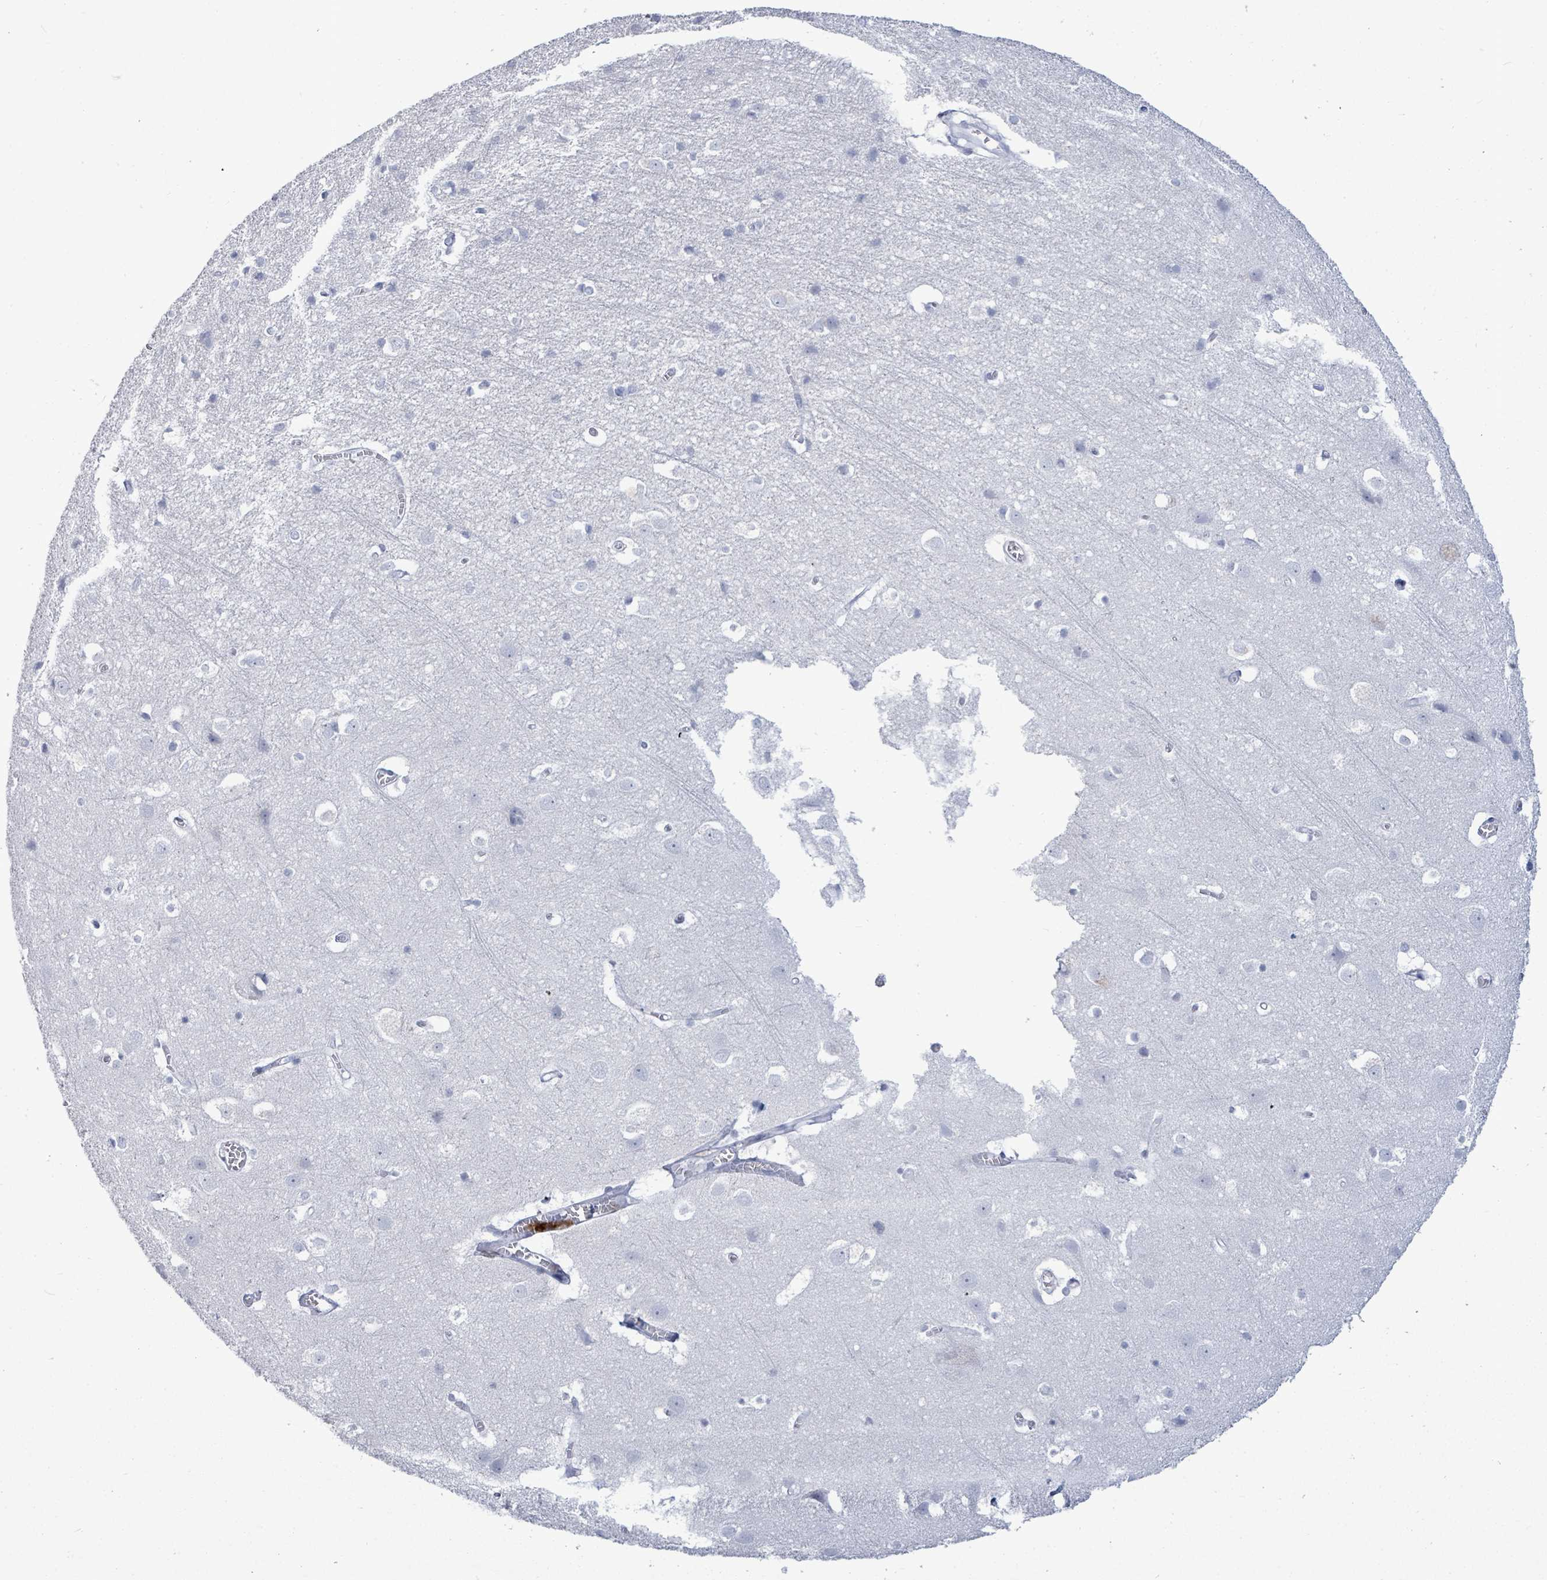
{"staining": {"intensity": "moderate", "quantity": "<25%", "location": "nuclear"}, "tissue": "cerebral cortex", "cell_type": "Endothelial cells", "image_type": "normal", "snomed": [{"axis": "morphology", "description": "Normal tissue, NOS"}, {"axis": "topography", "description": "Cerebral cortex"}], "caption": "The image demonstrates a brown stain indicating the presence of a protein in the nuclear of endothelial cells in cerebral cortex. The staining was performed using DAB to visualize the protein expression in brown, while the nuclei were stained in blue with hematoxylin (Magnification: 20x).", "gene": "MALL", "patient": {"sex": "male", "age": 54}}